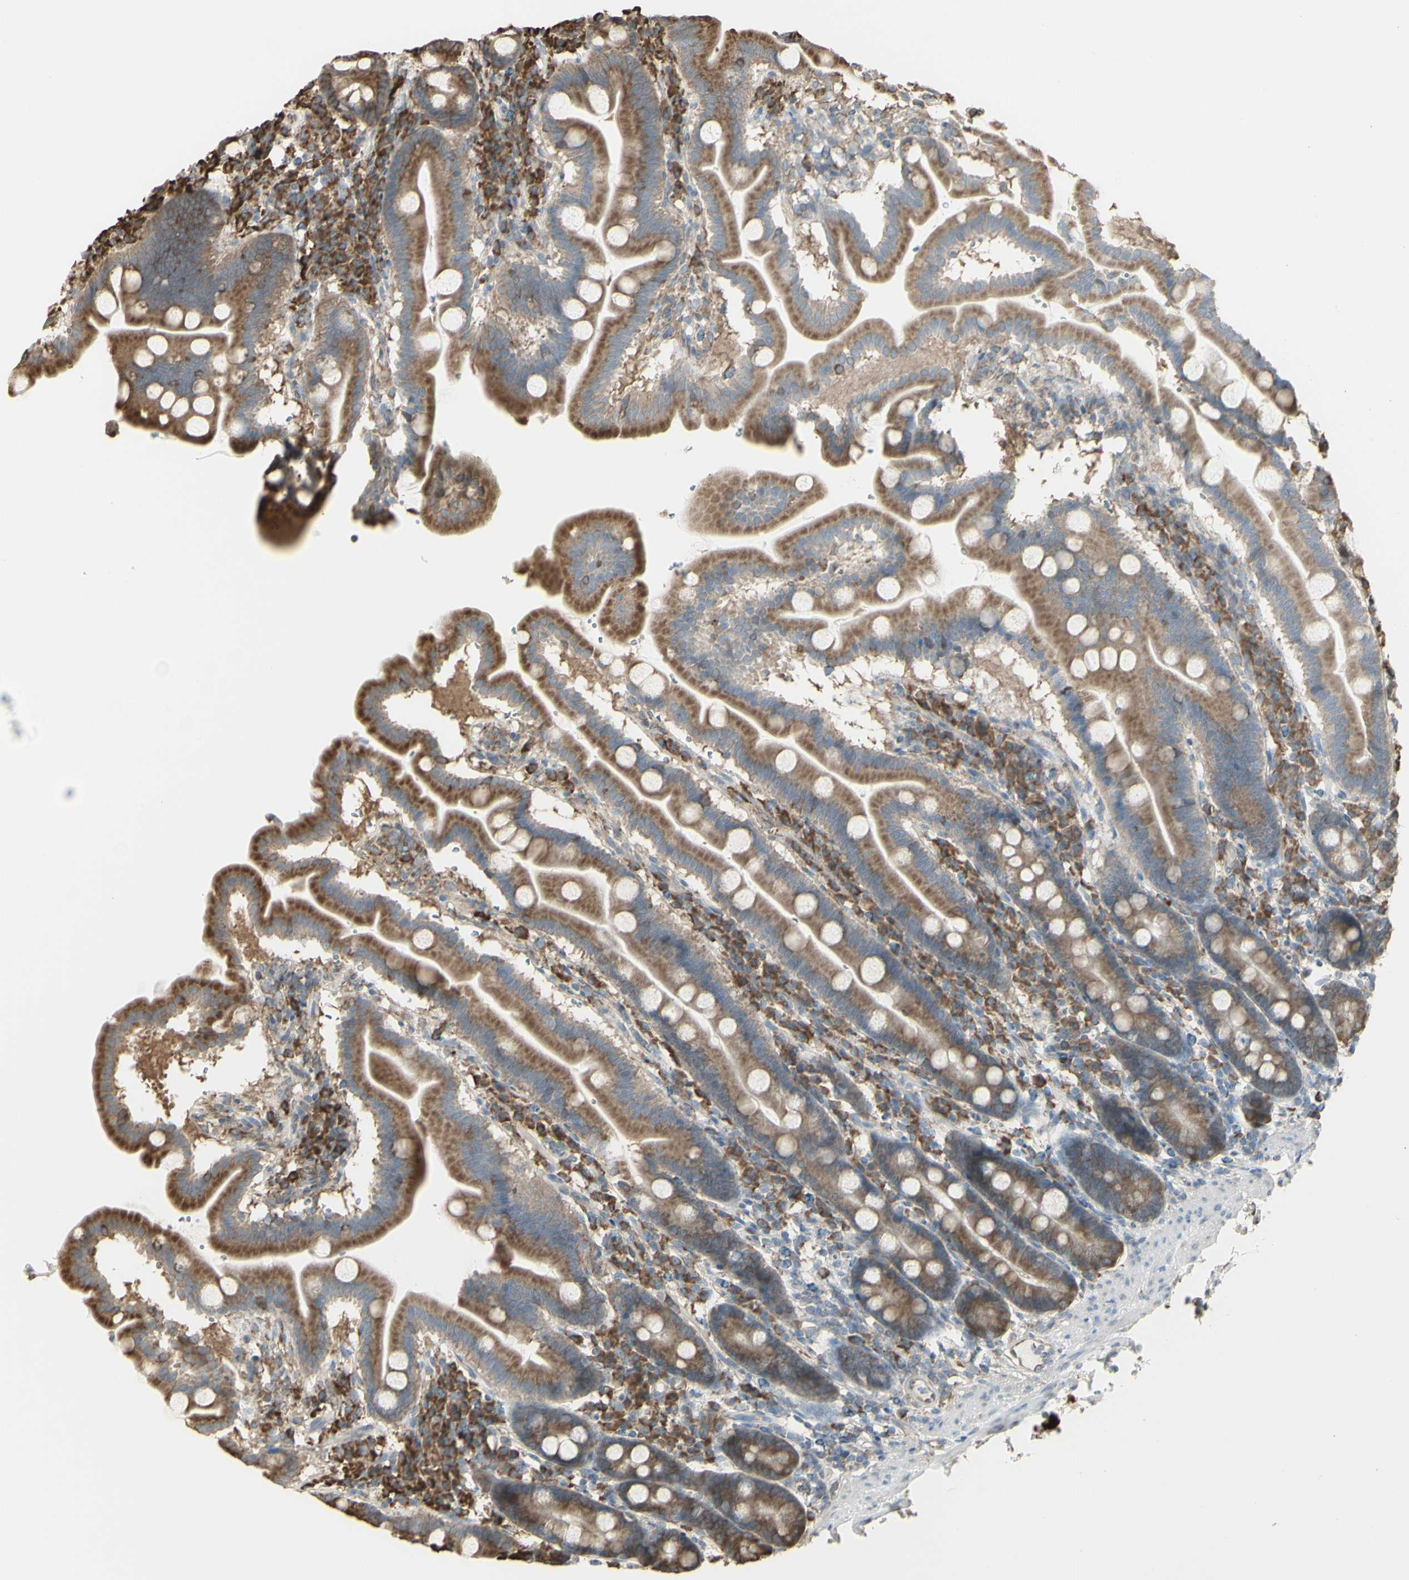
{"staining": {"intensity": "moderate", "quantity": ">75%", "location": "cytoplasmic/membranous"}, "tissue": "duodenum", "cell_type": "Glandular cells", "image_type": "normal", "snomed": [{"axis": "morphology", "description": "Normal tissue, NOS"}, {"axis": "topography", "description": "Duodenum"}], "caption": "Glandular cells show medium levels of moderate cytoplasmic/membranous expression in approximately >75% of cells in benign human duodenum. The staining was performed using DAB to visualize the protein expression in brown, while the nuclei were stained in blue with hematoxylin (Magnification: 20x).", "gene": "EEF1B2", "patient": {"sex": "male", "age": 50}}